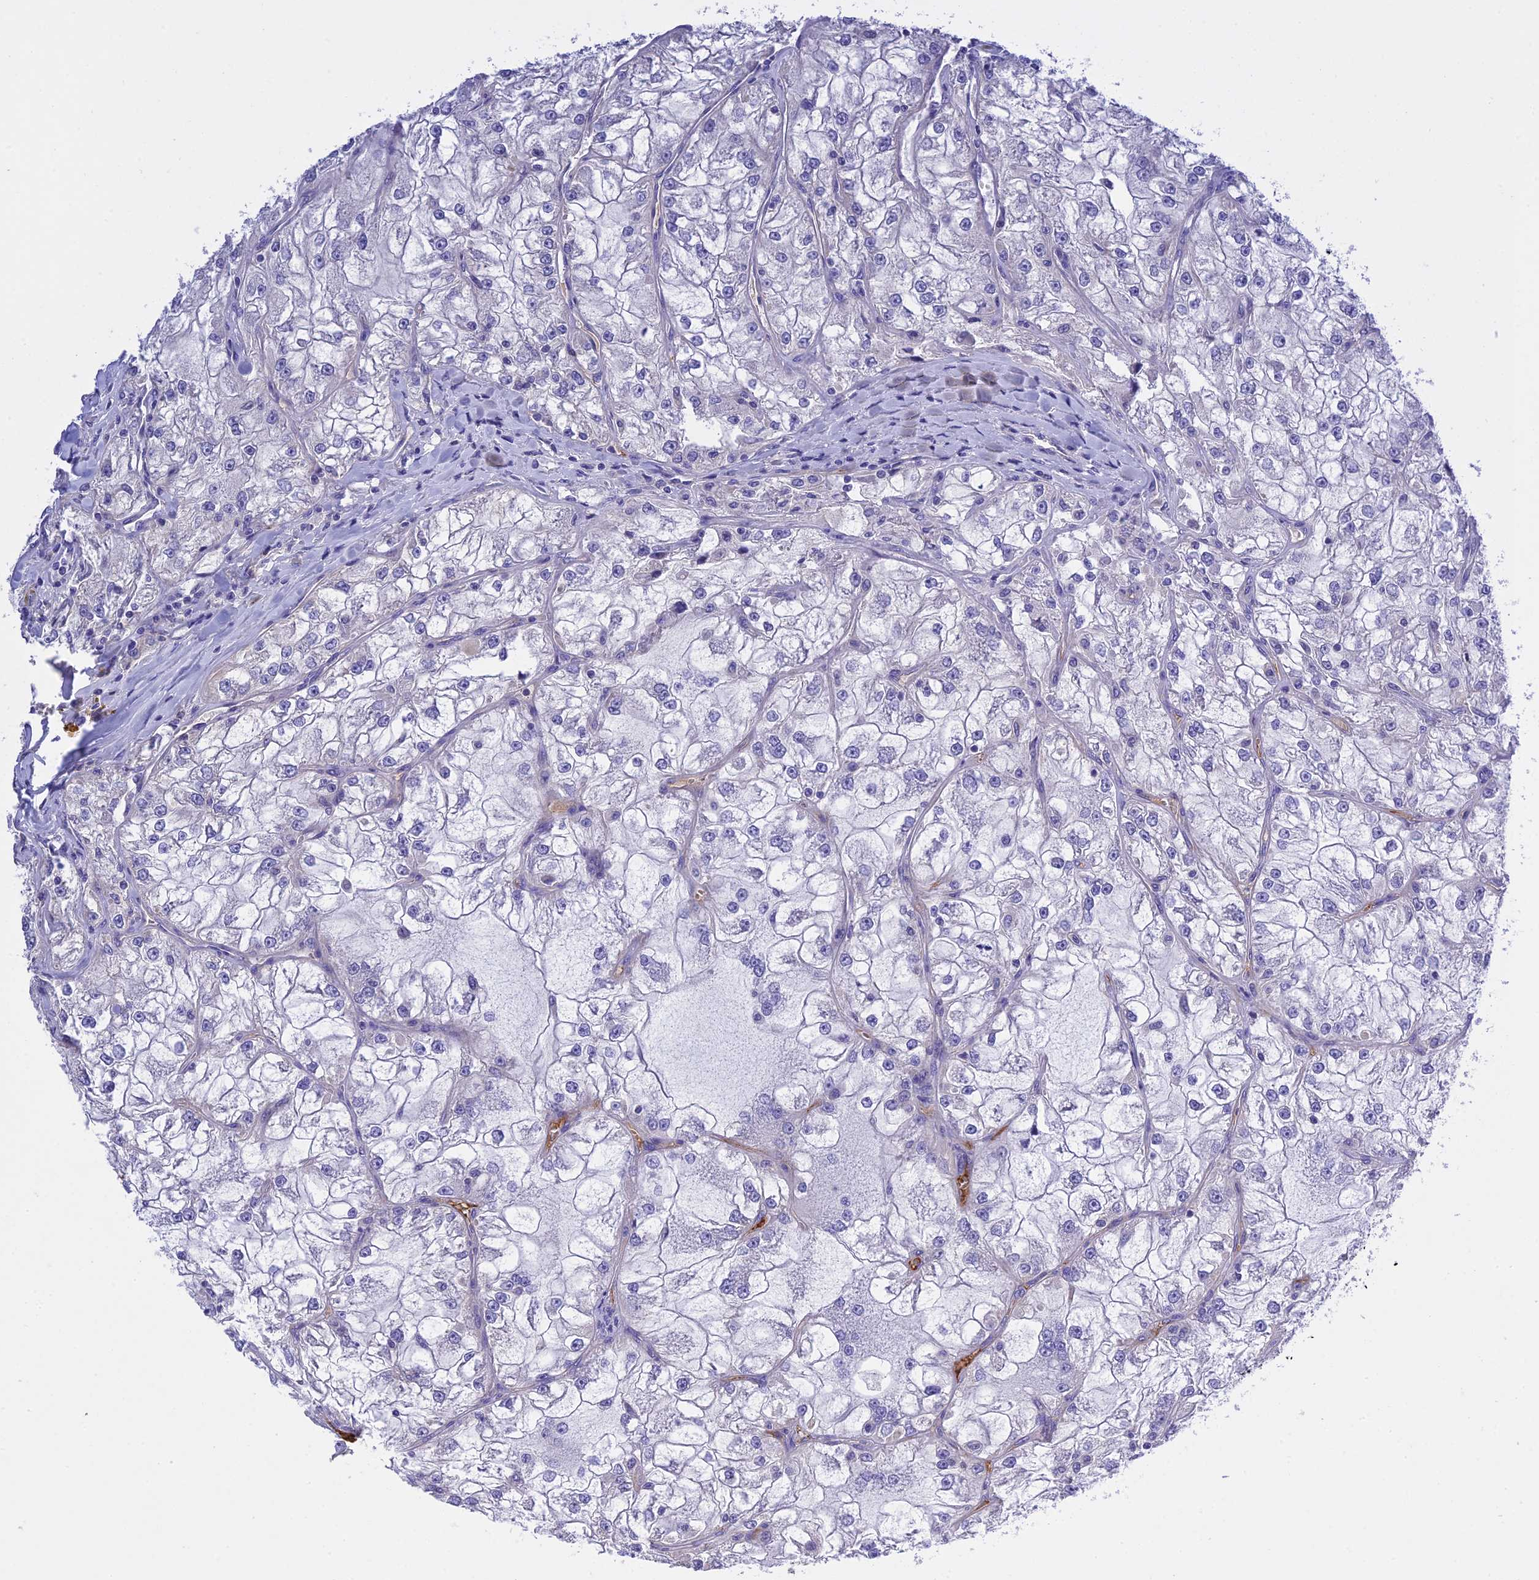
{"staining": {"intensity": "negative", "quantity": "none", "location": "none"}, "tissue": "renal cancer", "cell_type": "Tumor cells", "image_type": "cancer", "snomed": [{"axis": "morphology", "description": "Adenocarcinoma, NOS"}, {"axis": "topography", "description": "Kidney"}], "caption": "Immunohistochemical staining of human renal cancer exhibits no significant staining in tumor cells.", "gene": "MS4A5", "patient": {"sex": "female", "age": 72}}